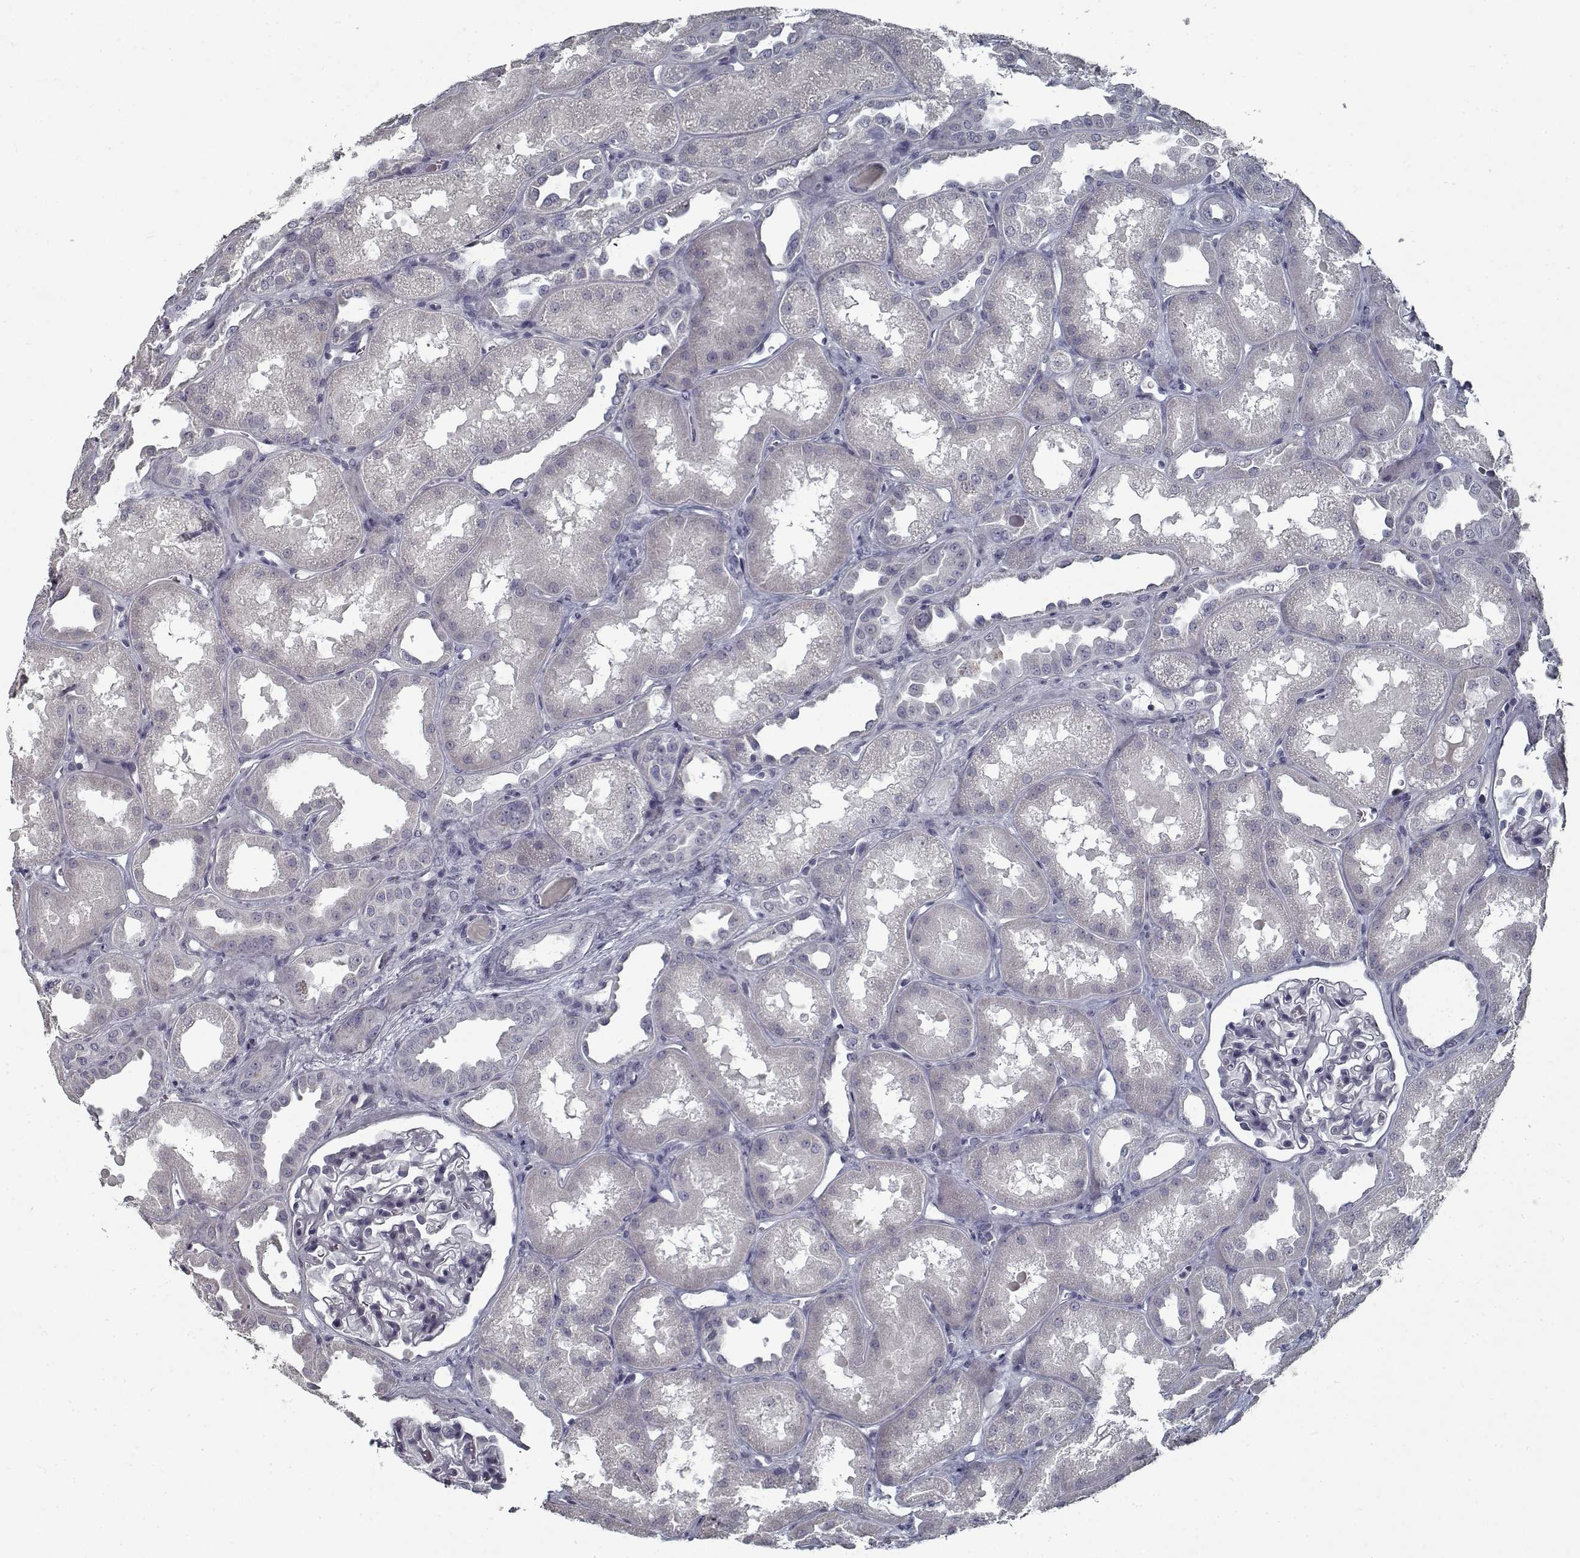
{"staining": {"intensity": "negative", "quantity": "none", "location": "none"}, "tissue": "kidney", "cell_type": "Cells in glomeruli", "image_type": "normal", "snomed": [{"axis": "morphology", "description": "Normal tissue, NOS"}, {"axis": "topography", "description": "Kidney"}], "caption": "The photomicrograph demonstrates no staining of cells in glomeruli in benign kidney. Brightfield microscopy of immunohistochemistry (IHC) stained with DAB (3,3'-diaminobenzidine) (brown) and hematoxylin (blue), captured at high magnification.", "gene": "GAD2", "patient": {"sex": "male", "age": 61}}